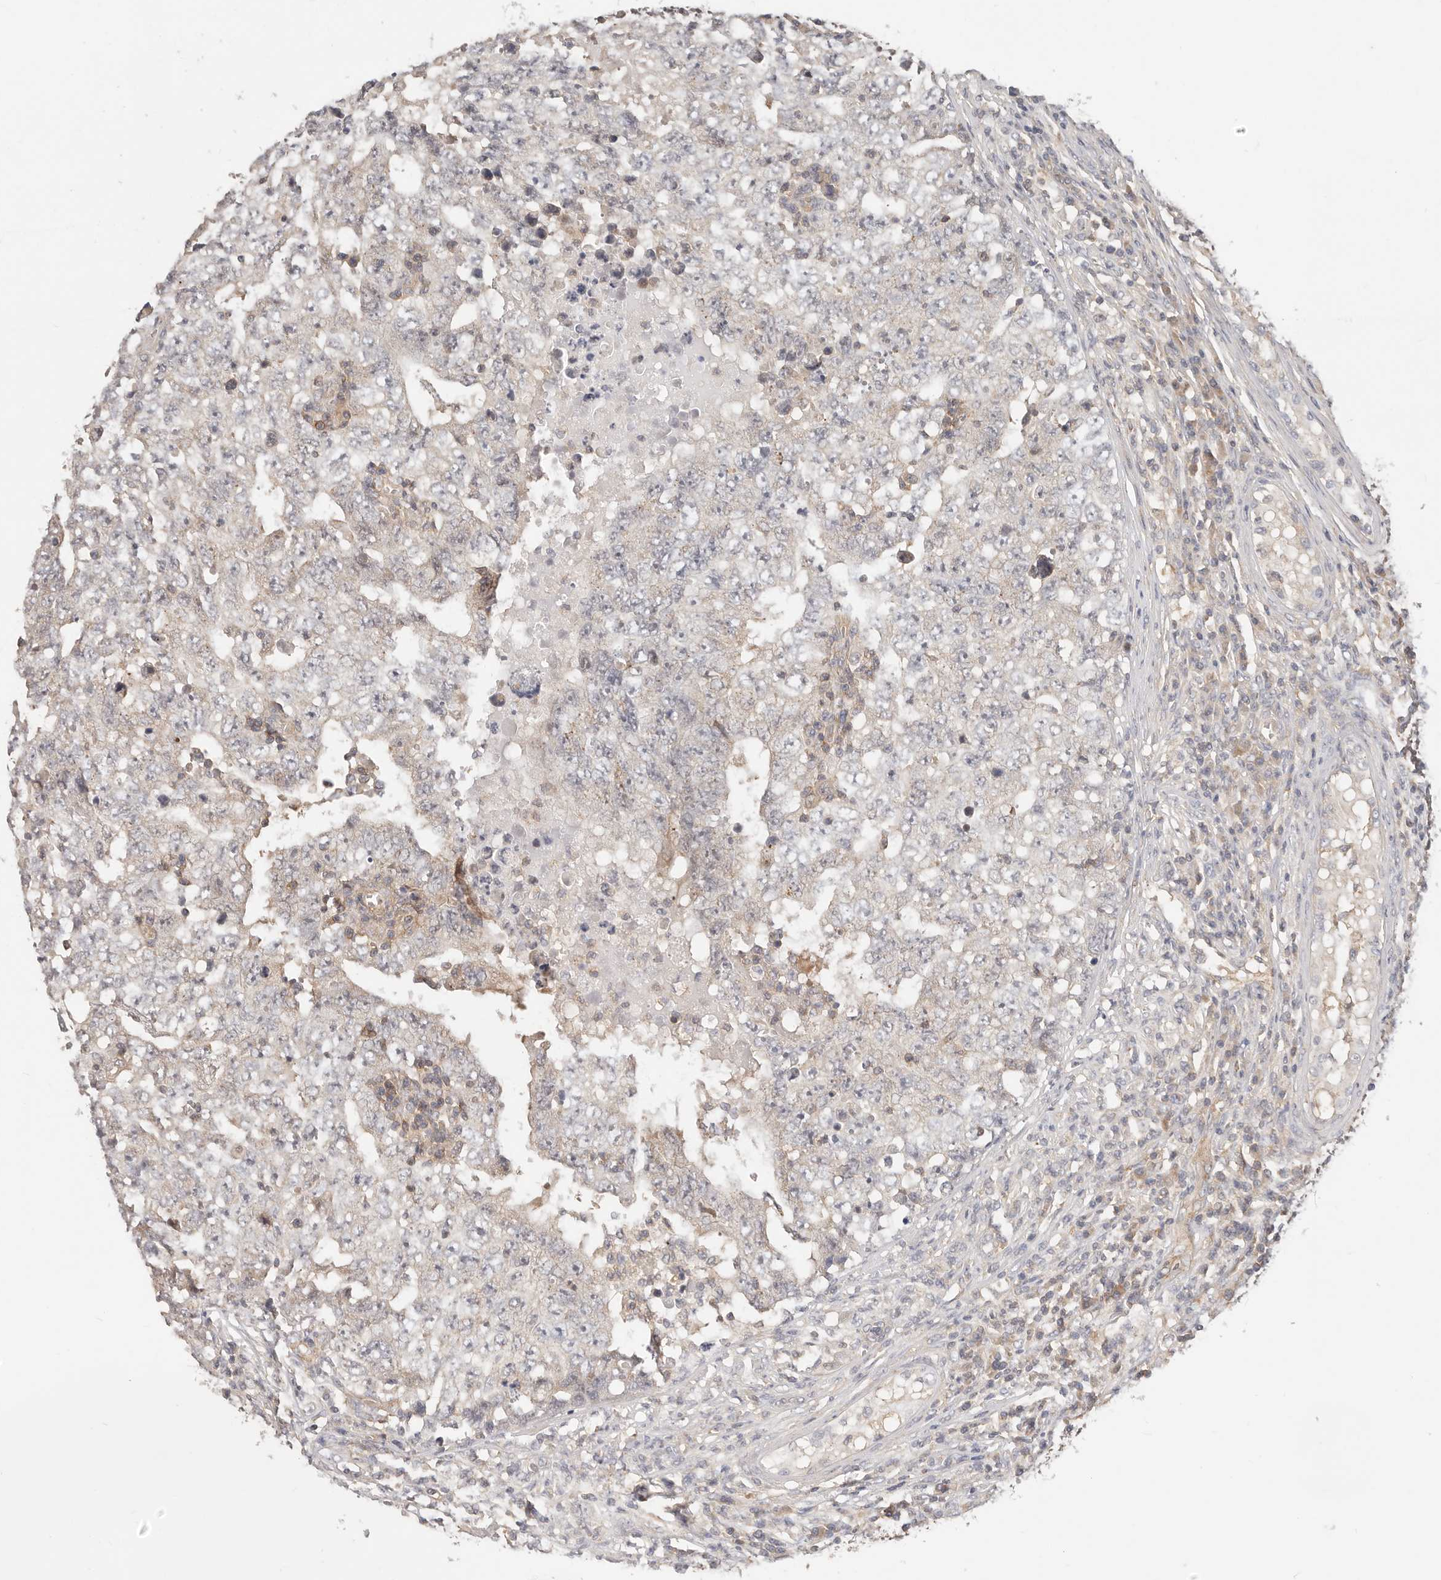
{"staining": {"intensity": "weak", "quantity": "<25%", "location": "cytoplasmic/membranous"}, "tissue": "testis cancer", "cell_type": "Tumor cells", "image_type": "cancer", "snomed": [{"axis": "morphology", "description": "Carcinoma, Embryonal, NOS"}, {"axis": "topography", "description": "Testis"}], "caption": "High magnification brightfield microscopy of testis cancer stained with DAB (brown) and counterstained with hematoxylin (blue): tumor cells show no significant staining. (Immunohistochemistry (ihc), brightfield microscopy, high magnification).", "gene": "DTNBP1", "patient": {"sex": "male", "age": 26}}